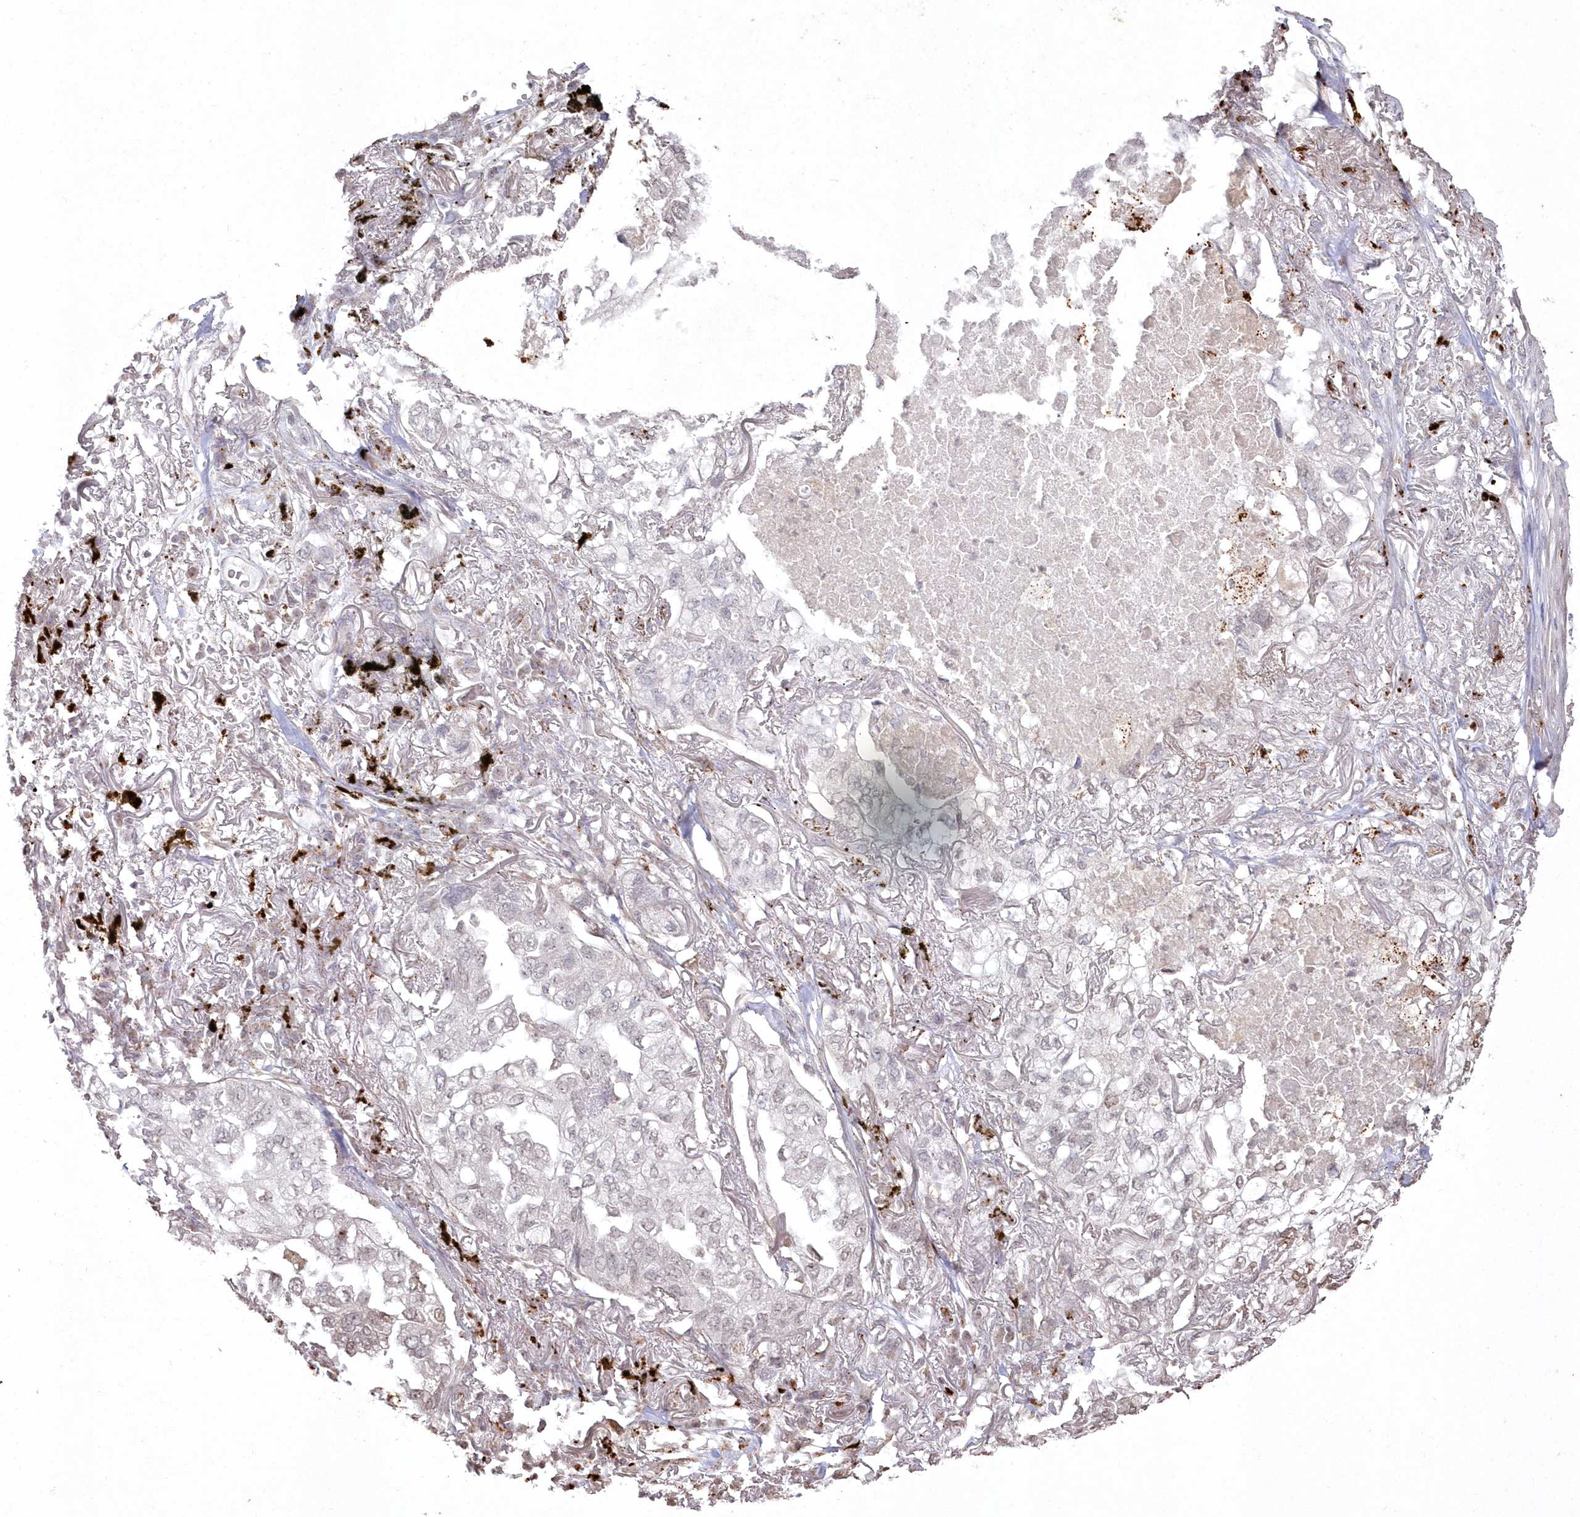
{"staining": {"intensity": "negative", "quantity": "none", "location": "none"}, "tissue": "lung cancer", "cell_type": "Tumor cells", "image_type": "cancer", "snomed": [{"axis": "morphology", "description": "Adenocarcinoma, NOS"}, {"axis": "topography", "description": "Lung"}], "caption": "Photomicrograph shows no protein staining in tumor cells of lung cancer (adenocarcinoma) tissue.", "gene": "ARSB", "patient": {"sex": "male", "age": 65}}